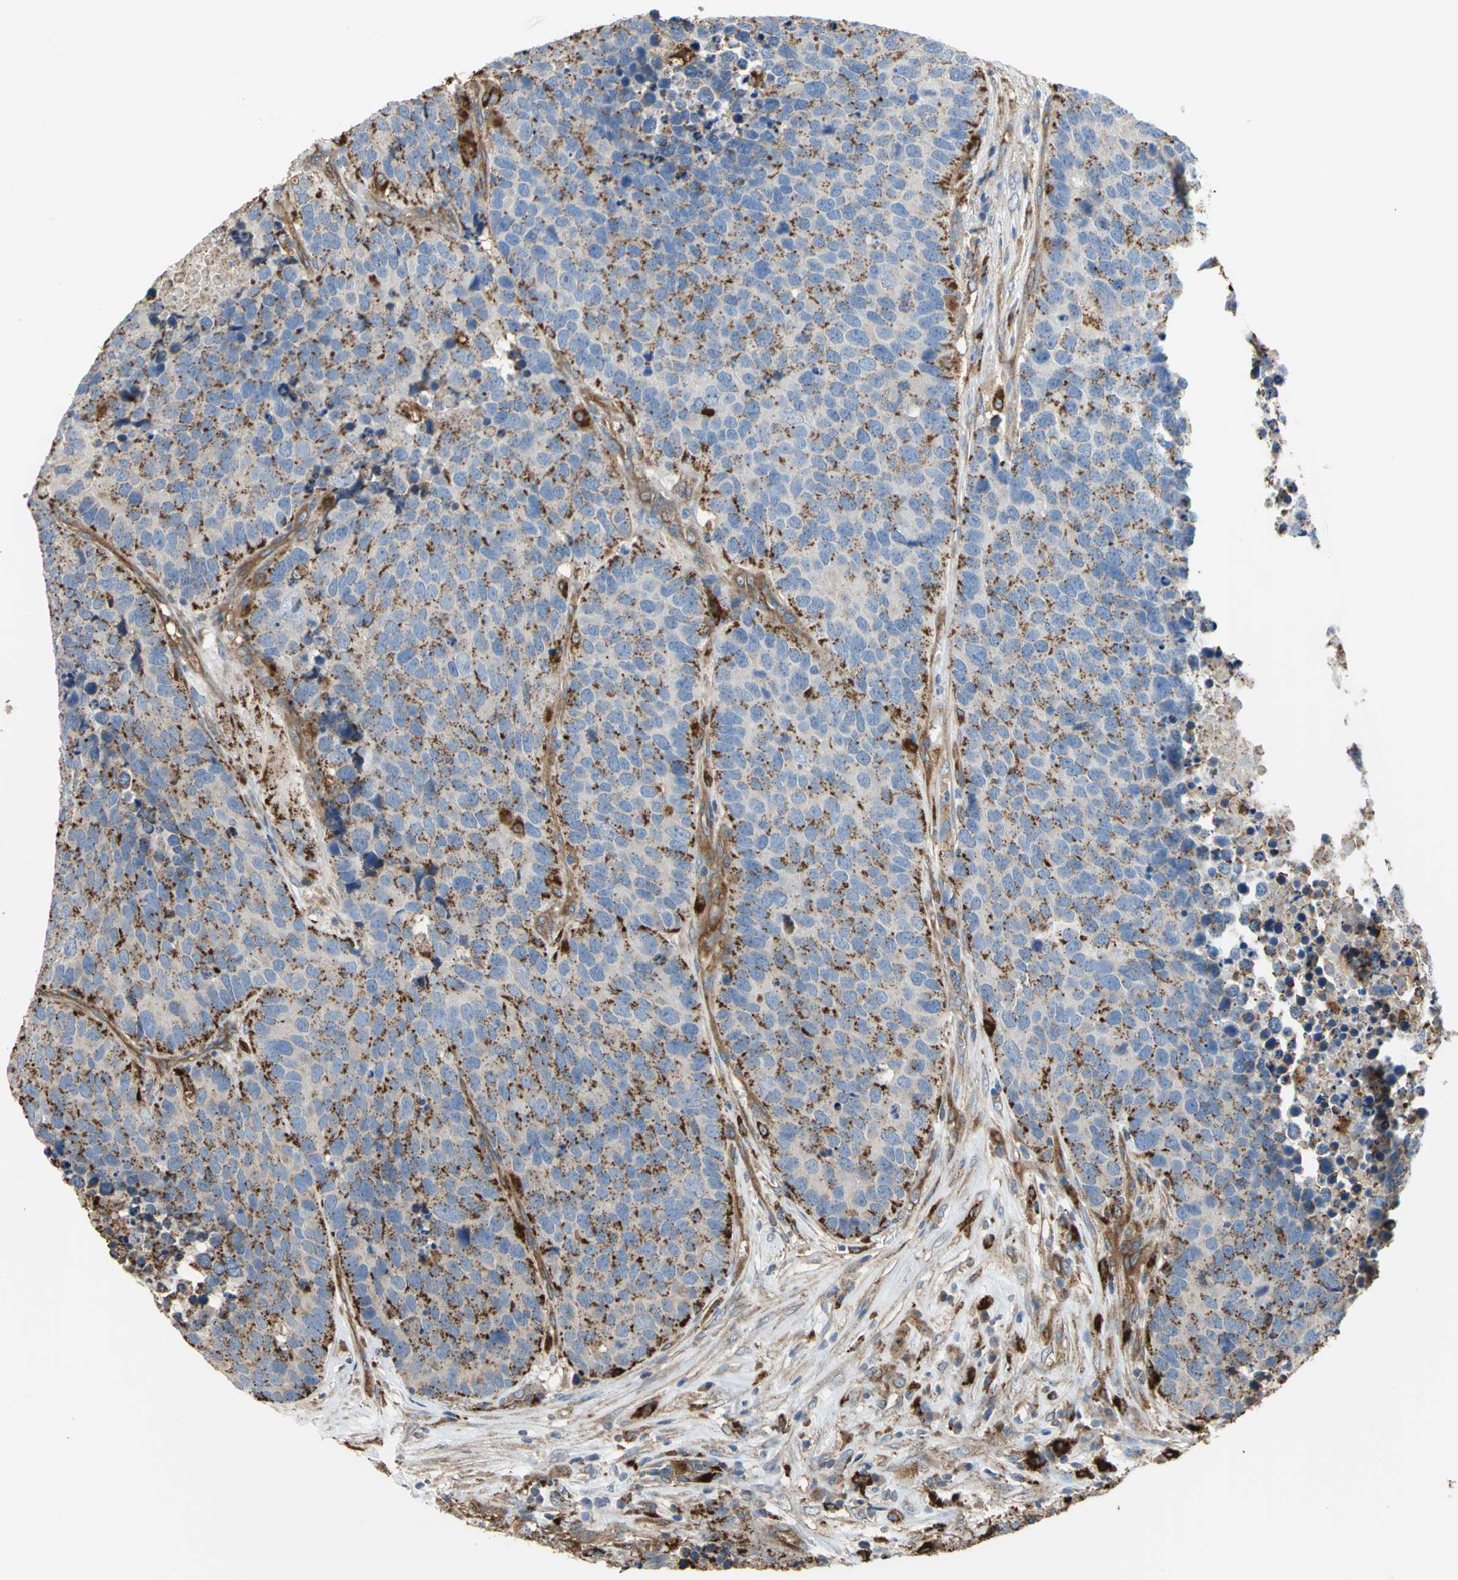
{"staining": {"intensity": "weak", "quantity": "25%-75%", "location": "cytoplasmic/membranous"}, "tissue": "carcinoid", "cell_type": "Tumor cells", "image_type": "cancer", "snomed": [{"axis": "morphology", "description": "Carcinoid, malignant, NOS"}, {"axis": "topography", "description": "Lung"}], "caption": "Immunohistochemistry (IHC) (DAB) staining of human malignant carcinoid reveals weak cytoplasmic/membranous protein expression in about 25%-75% of tumor cells.", "gene": "DIAPH2", "patient": {"sex": "male", "age": 60}}